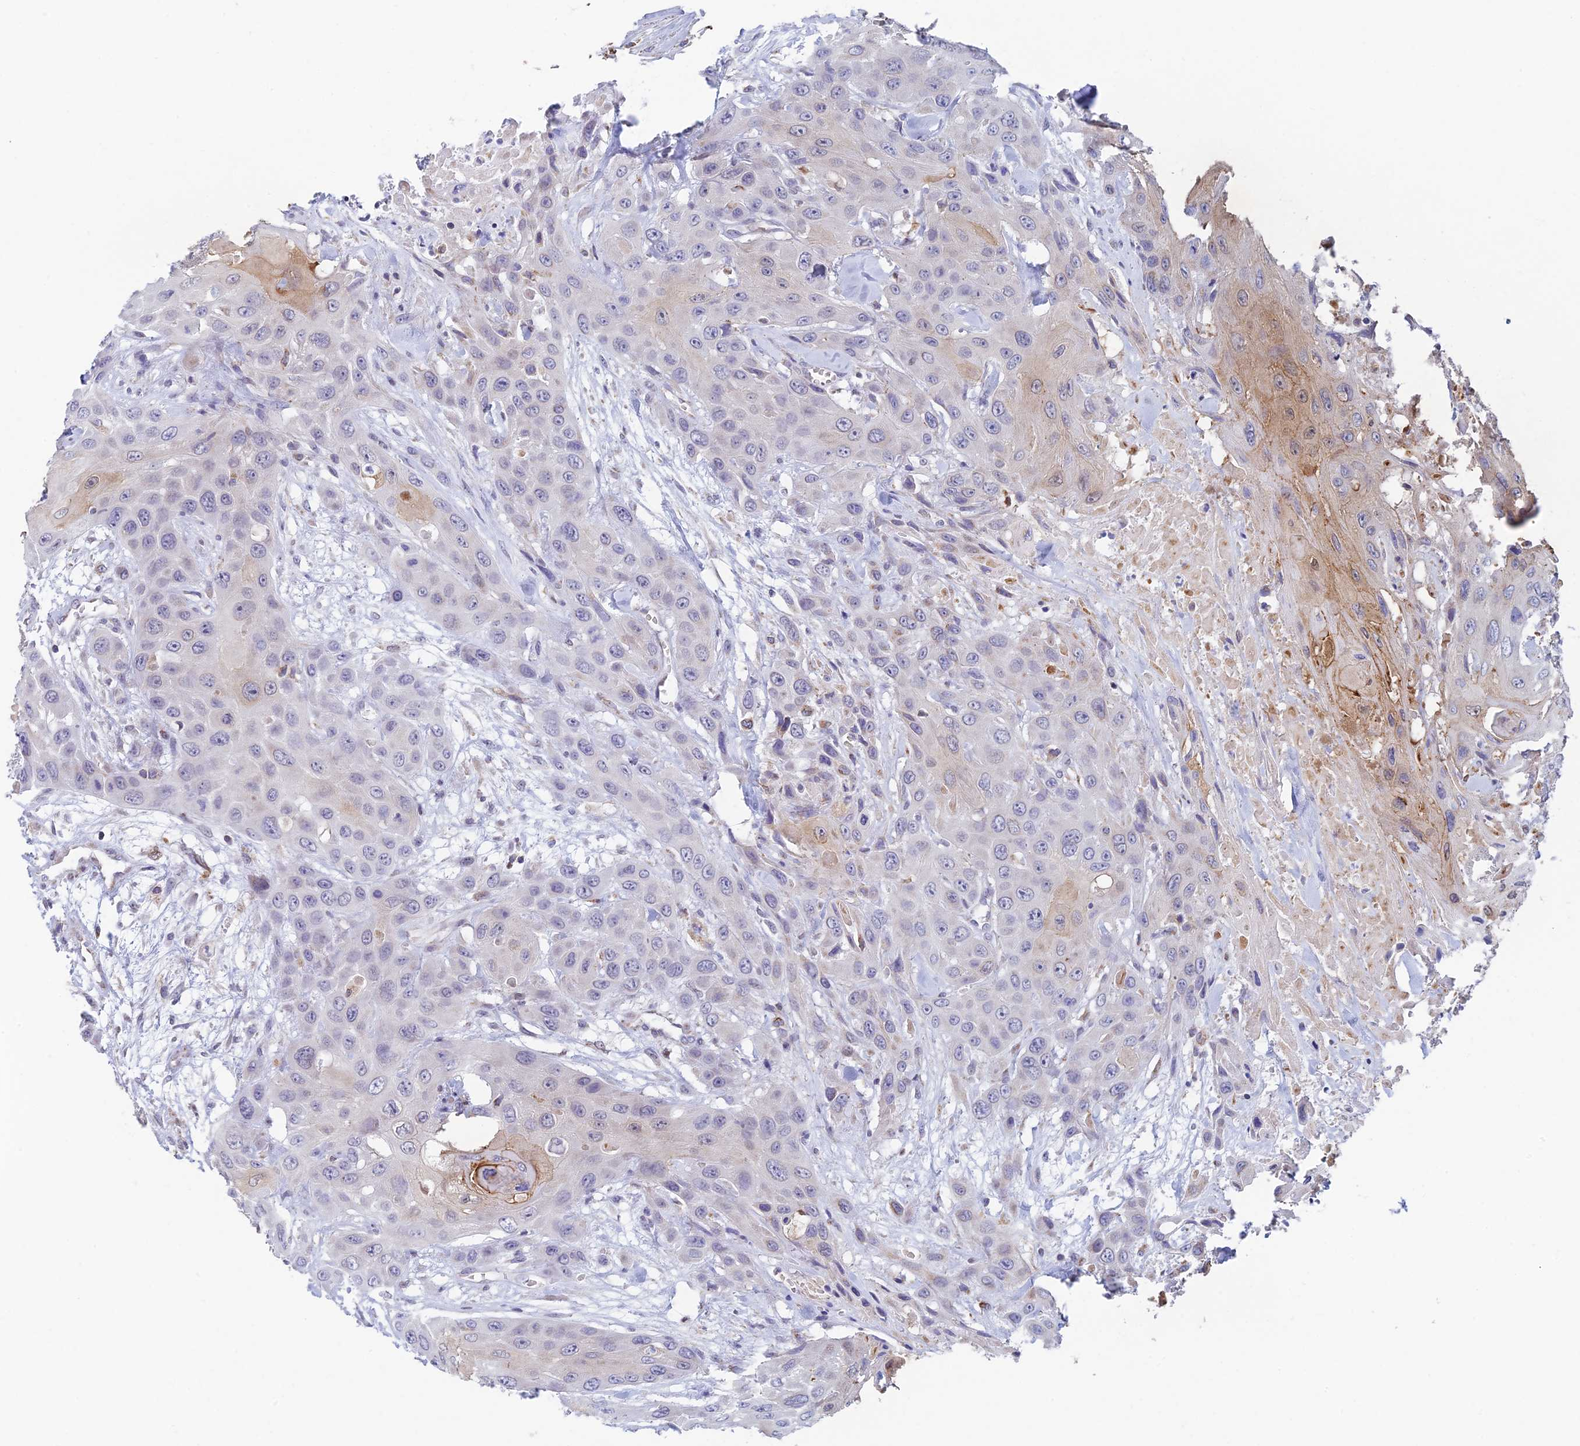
{"staining": {"intensity": "negative", "quantity": "none", "location": "none"}, "tissue": "head and neck cancer", "cell_type": "Tumor cells", "image_type": "cancer", "snomed": [{"axis": "morphology", "description": "Squamous cell carcinoma, NOS"}, {"axis": "topography", "description": "Head-Neck"}], "caption": "IHC histopathology image of head and neck cancer stained for a protein (brown), which demonstrates no staining in tumor cells.", "gene": "REXO5", "patient": {"sex": "male", "age": 81}}